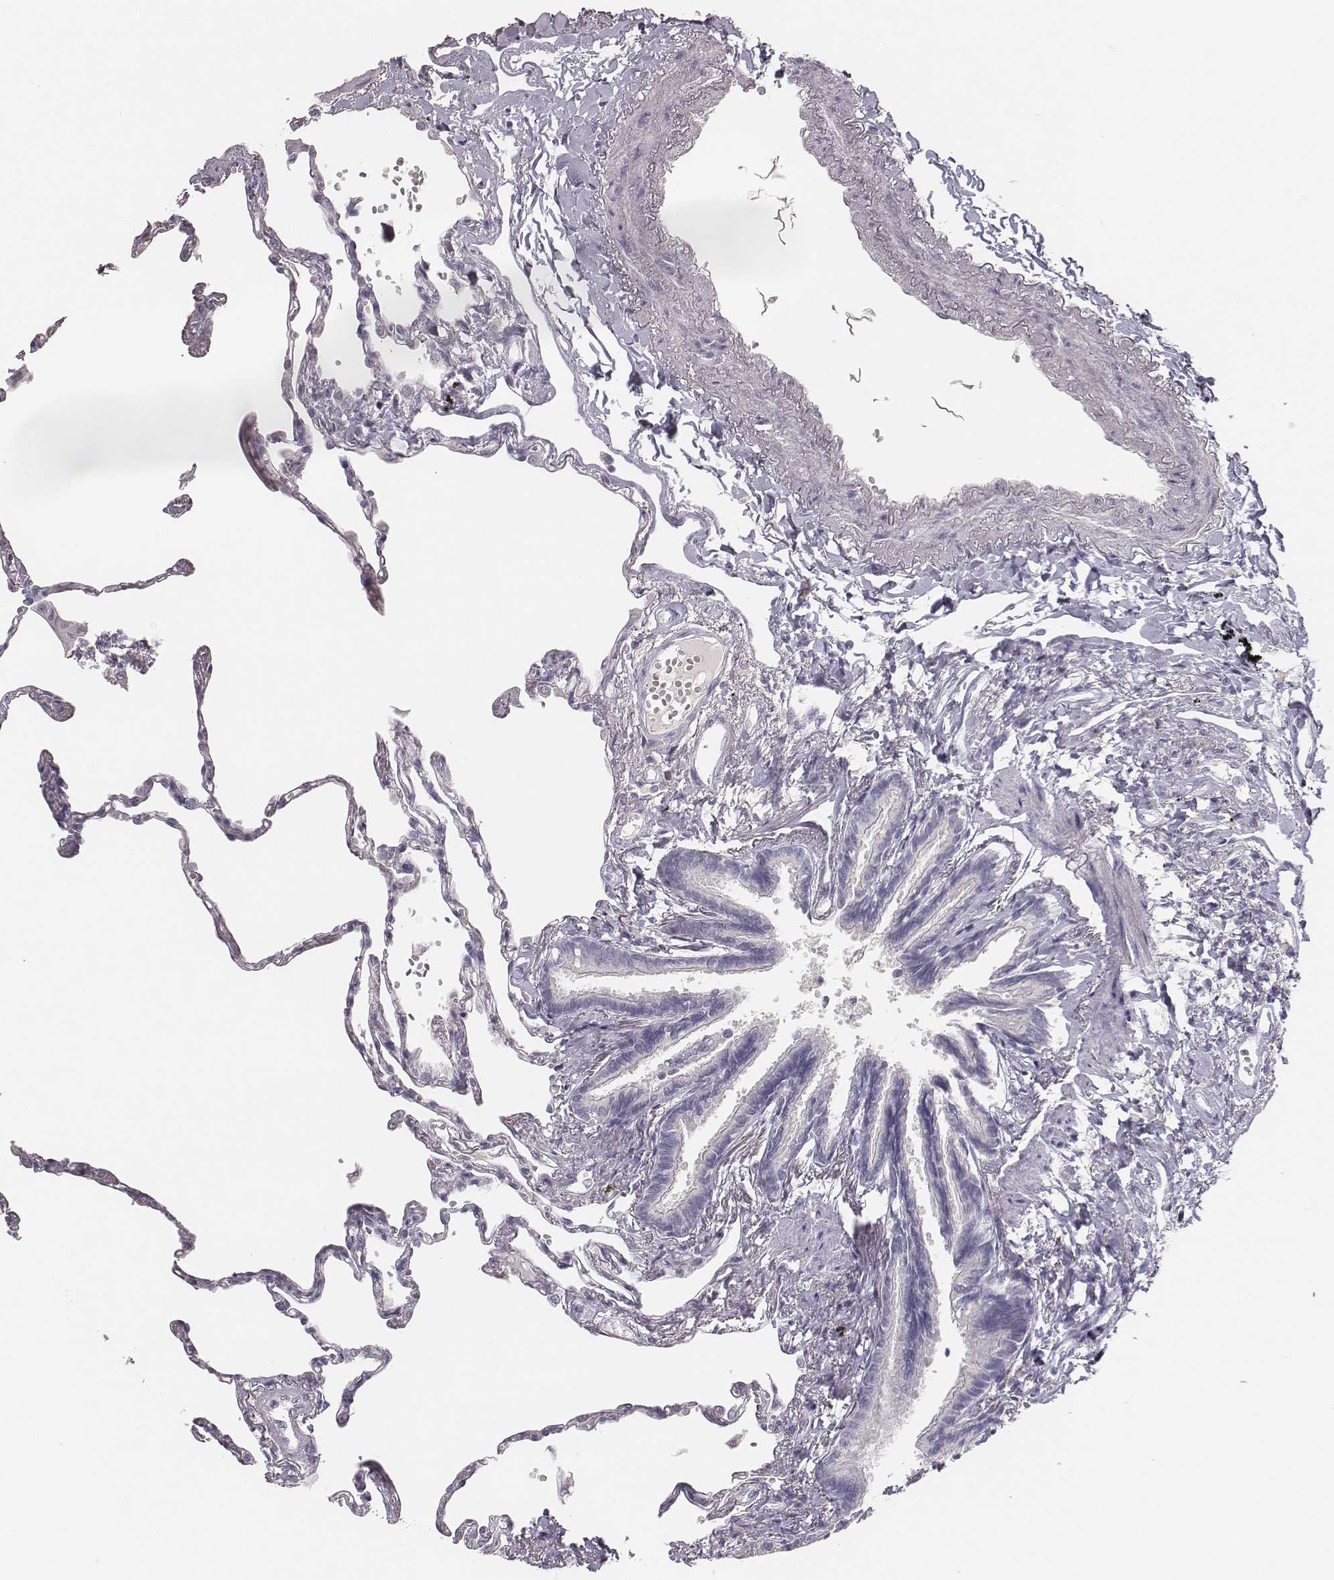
{"staining": {"intensity": "negative", "quantity": "none", "location": "none"}, "tissue": "lung", "cell_type": "Alveolar cells", "image_type": "normal", "snomed": [{"axis": "morphology", "description": "Normal tissue, NOS"}, {"axis": "topography", "description": "Lung"}], "caption": "An immunohistochemistry (IHC) photomicrograph of normal lung is shown. There is no staining in alveolar cells of lung. (DAB IHC, high magnification).", "gene": "MYH6", "patient": {"sex": "male", "age": 78}}